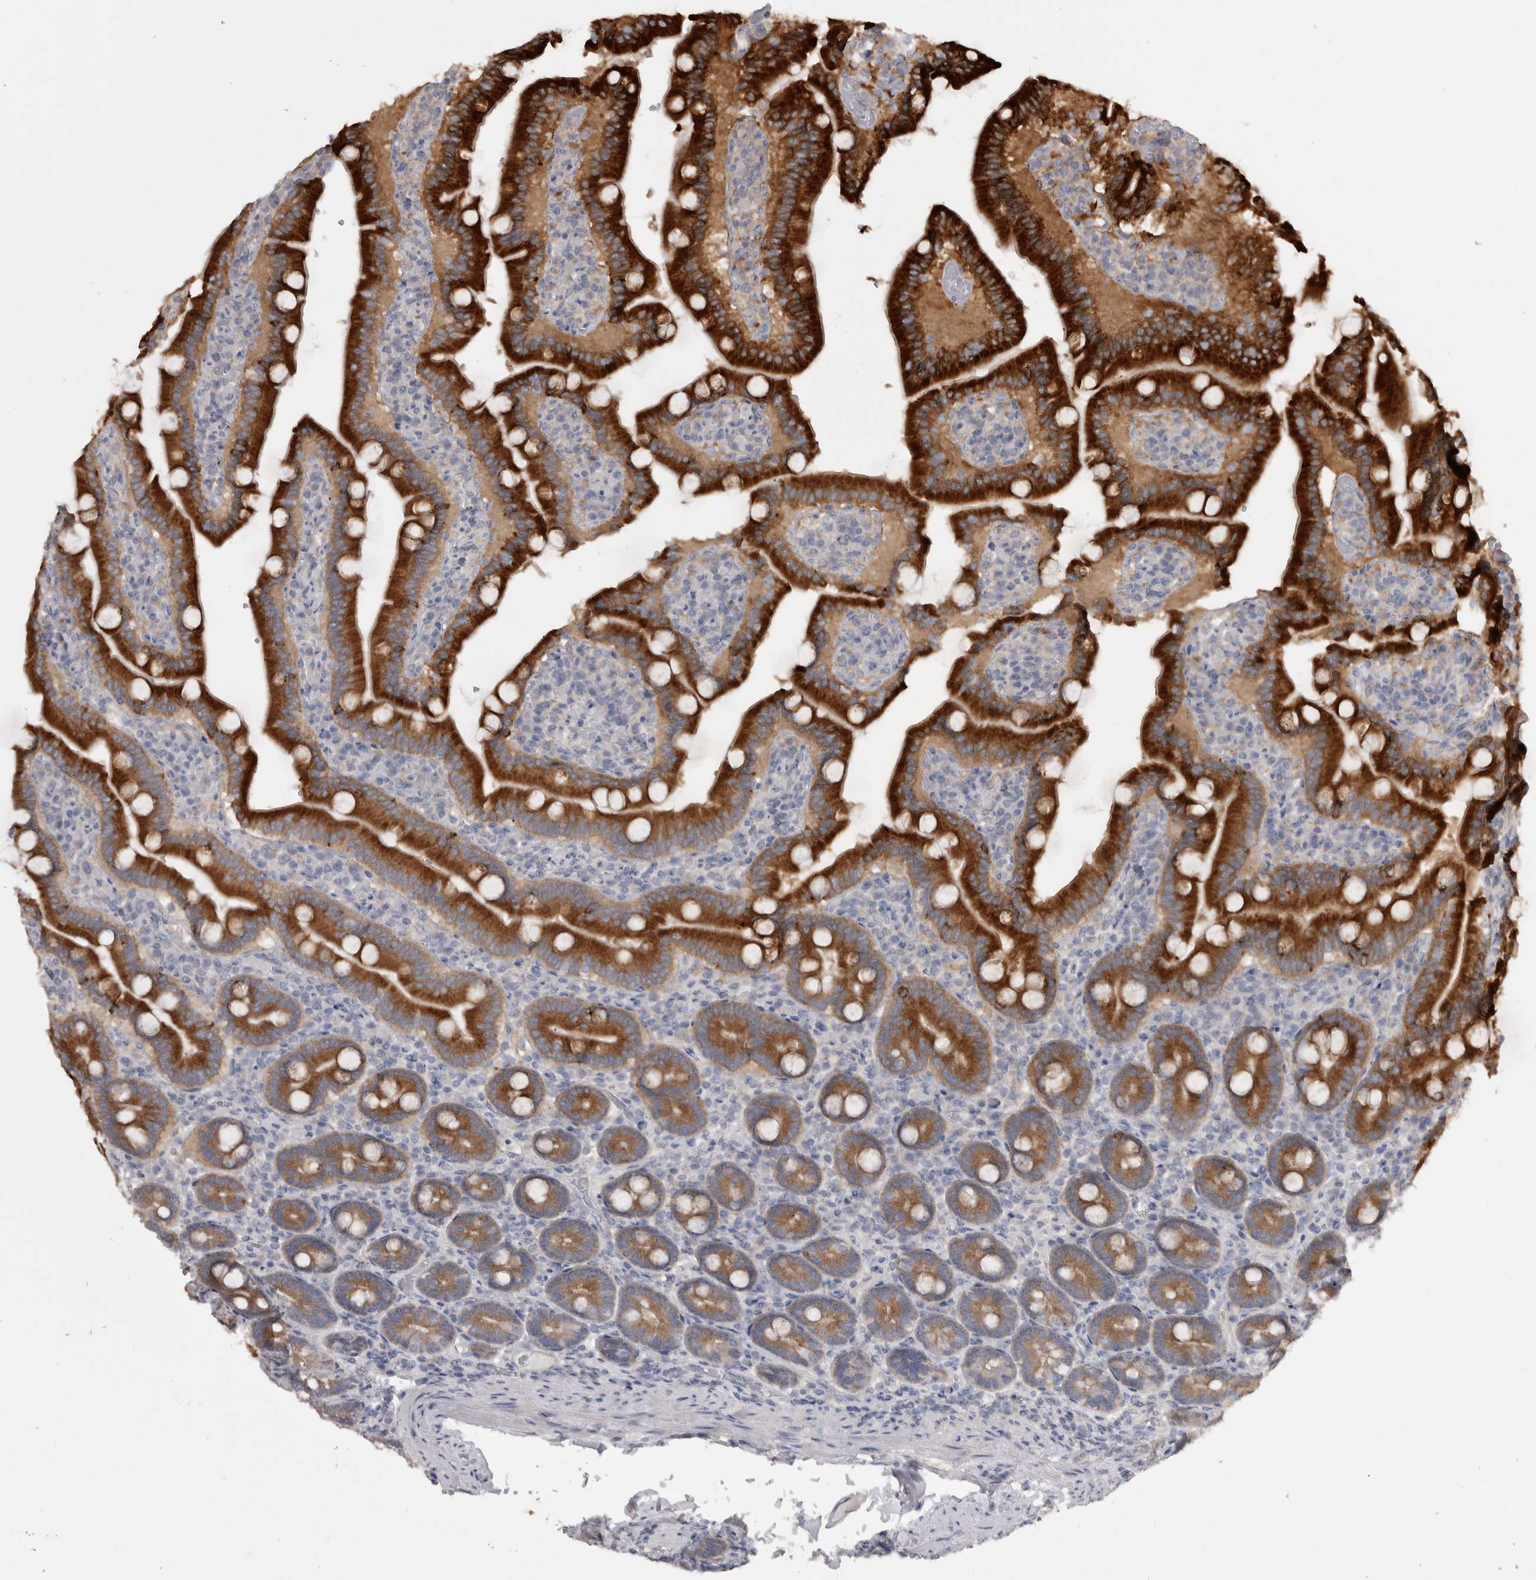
{"staining": {"intensity": "strong", "quantity": ">75%", "location": "cytoplasmic/membranous"}, "tissue": "duodenum", "cell_type": "Glandular cells", "image_type": "normal", "snomed": [{"axis": "morphology", "description": "Normal tissue, NOS"}, {"axis": "topography", "description": "Duodenum"}], "caption": "Glandular cells demonstrate high levels of strong cytoplasmic/membranous staining in about >75% of cells in benign human duodenum.", "gene": "LRRC40", "patient": {"sex": "female", "age": 62}}